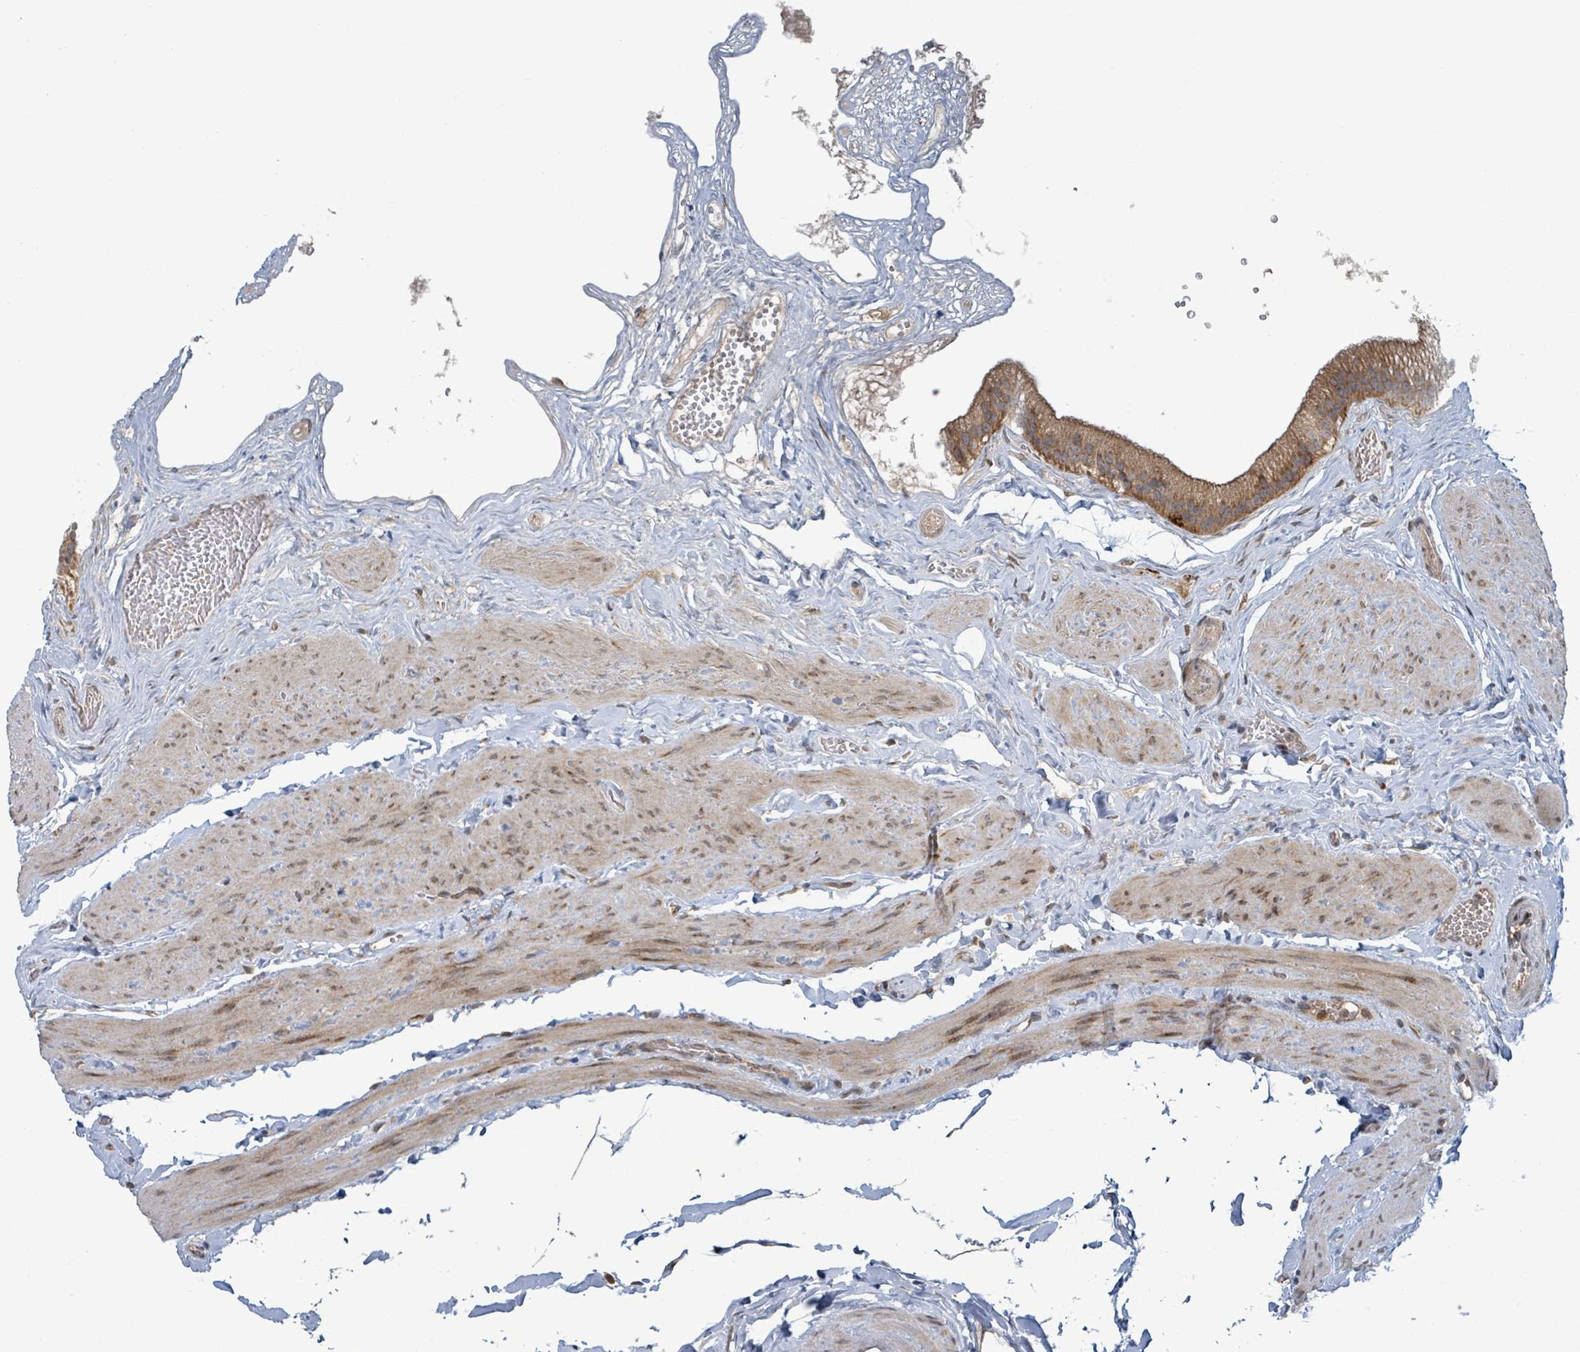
{"staining": {"intensity": "moderate", "quantity": ">75%", "location": "cytoplasmic/membranous"}, "tissue": "gallbladder", "cell_type": "Glandular cells", "image_type": "normal", "snomed": [{"axis": "morphology", "description": "Normal tissue, NOS"}, {"axis": "topography", "description": "Gallbladder"}], "caption": "Gallbladder stained with a brown dye shows moderate cytoplasmic/membranous positive staining in about >75% of glandular cells.", "gene": "OR51E1", "patient": {"sex": "female", "age": 54}}